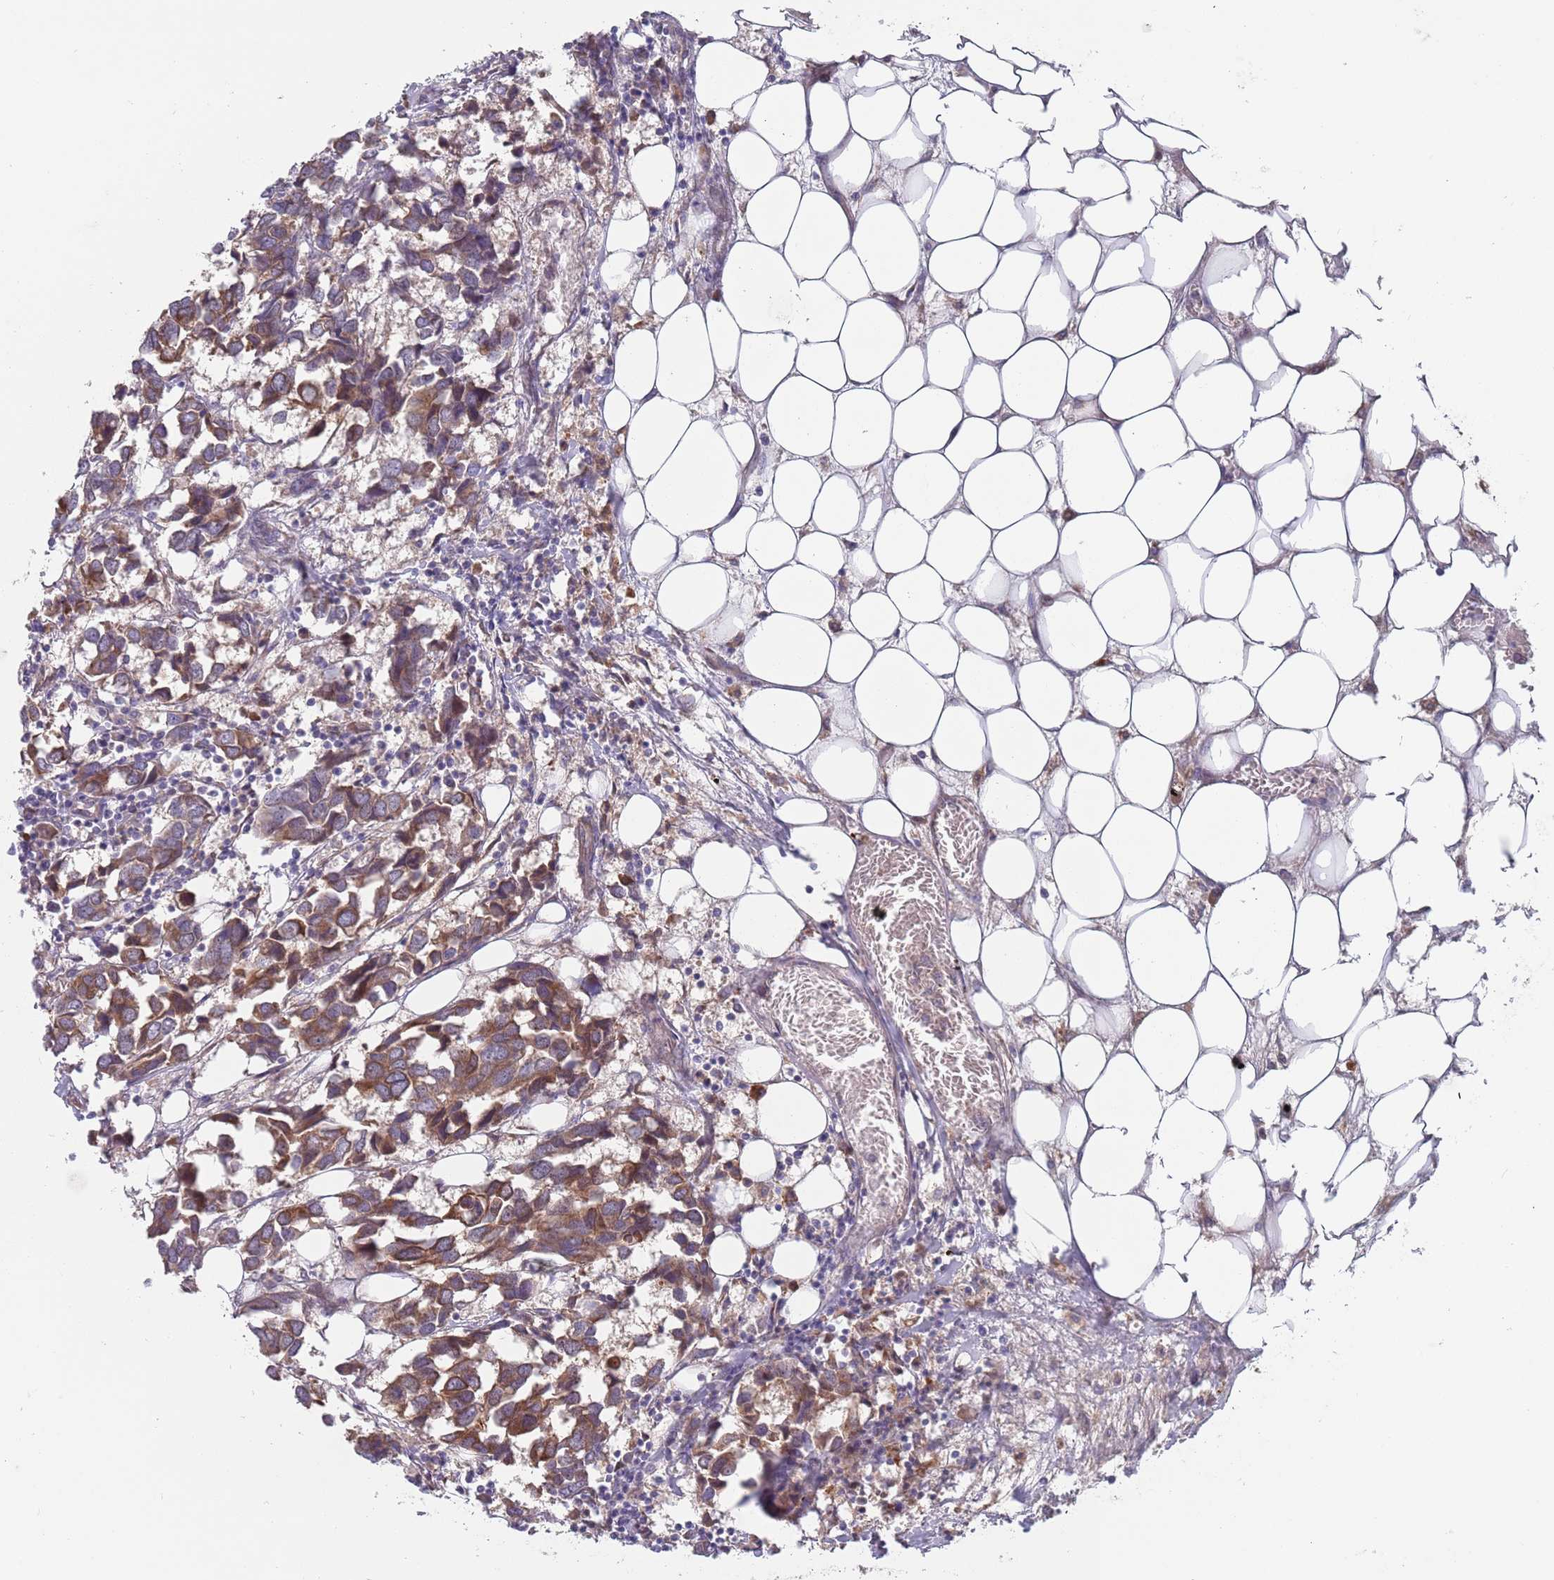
{"staining": {"intensity": "moderate", "quantity": ">75%", "location": "cytoplasmic/membranous"}, "tissue": "breast cancer", "cell_type": "Tumor cells", "image_type": "cancer", "snomed": [{"axis": "morphology", "description": "Duct carcinoma"}, {"axis": "topography", "description": "Breast"}], "caption": "This photomicrograph exhibits immunohistochemistry (IHC) staining of breast cancer, with medium moderate cytoplasmic/membranous expression in about >75% of tumor cells.", "gene": "ZNF140", "patient": {"sex": "female", "age": 83}}